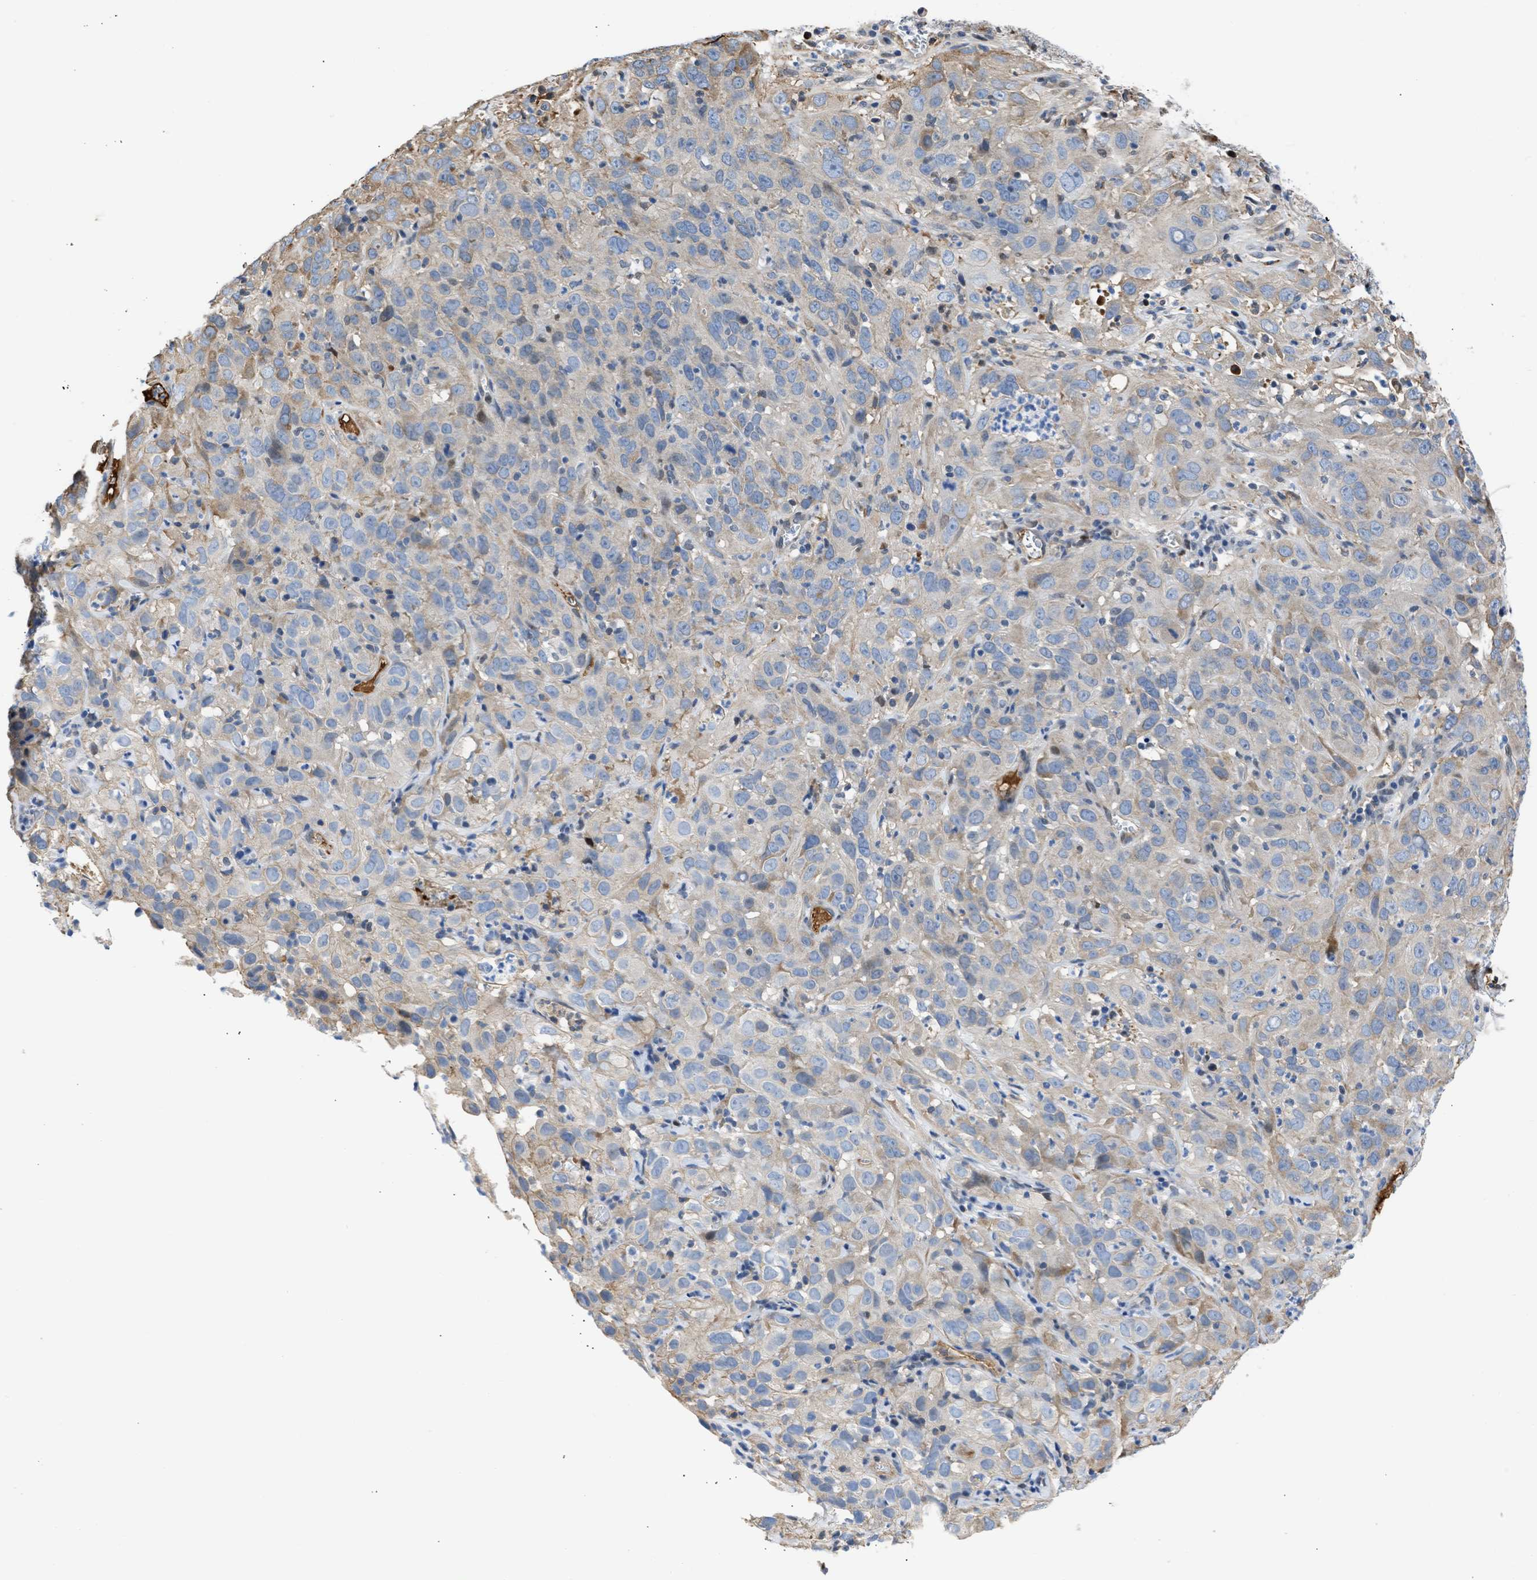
{"staining": {"intensity": "moderate", "quantity": "<25%", "location": "cytoplasmic/membranous"}, "tissue": "cervical cancer", "cell_type": "Tumor cells", "image_type": "cancer", "snomed": [{"axis": "morphology", "description": "Squamous cell carcinoma, NOS"}, {"axis": "topography", "description": "Cervix"}], "caption": "Cervical cancer stained for a protein shows moderate cytoplasmic/membranous positivity in tumor cells.", "gene": "MAS1L", "patient": {"sex": "female", "age": 32}}